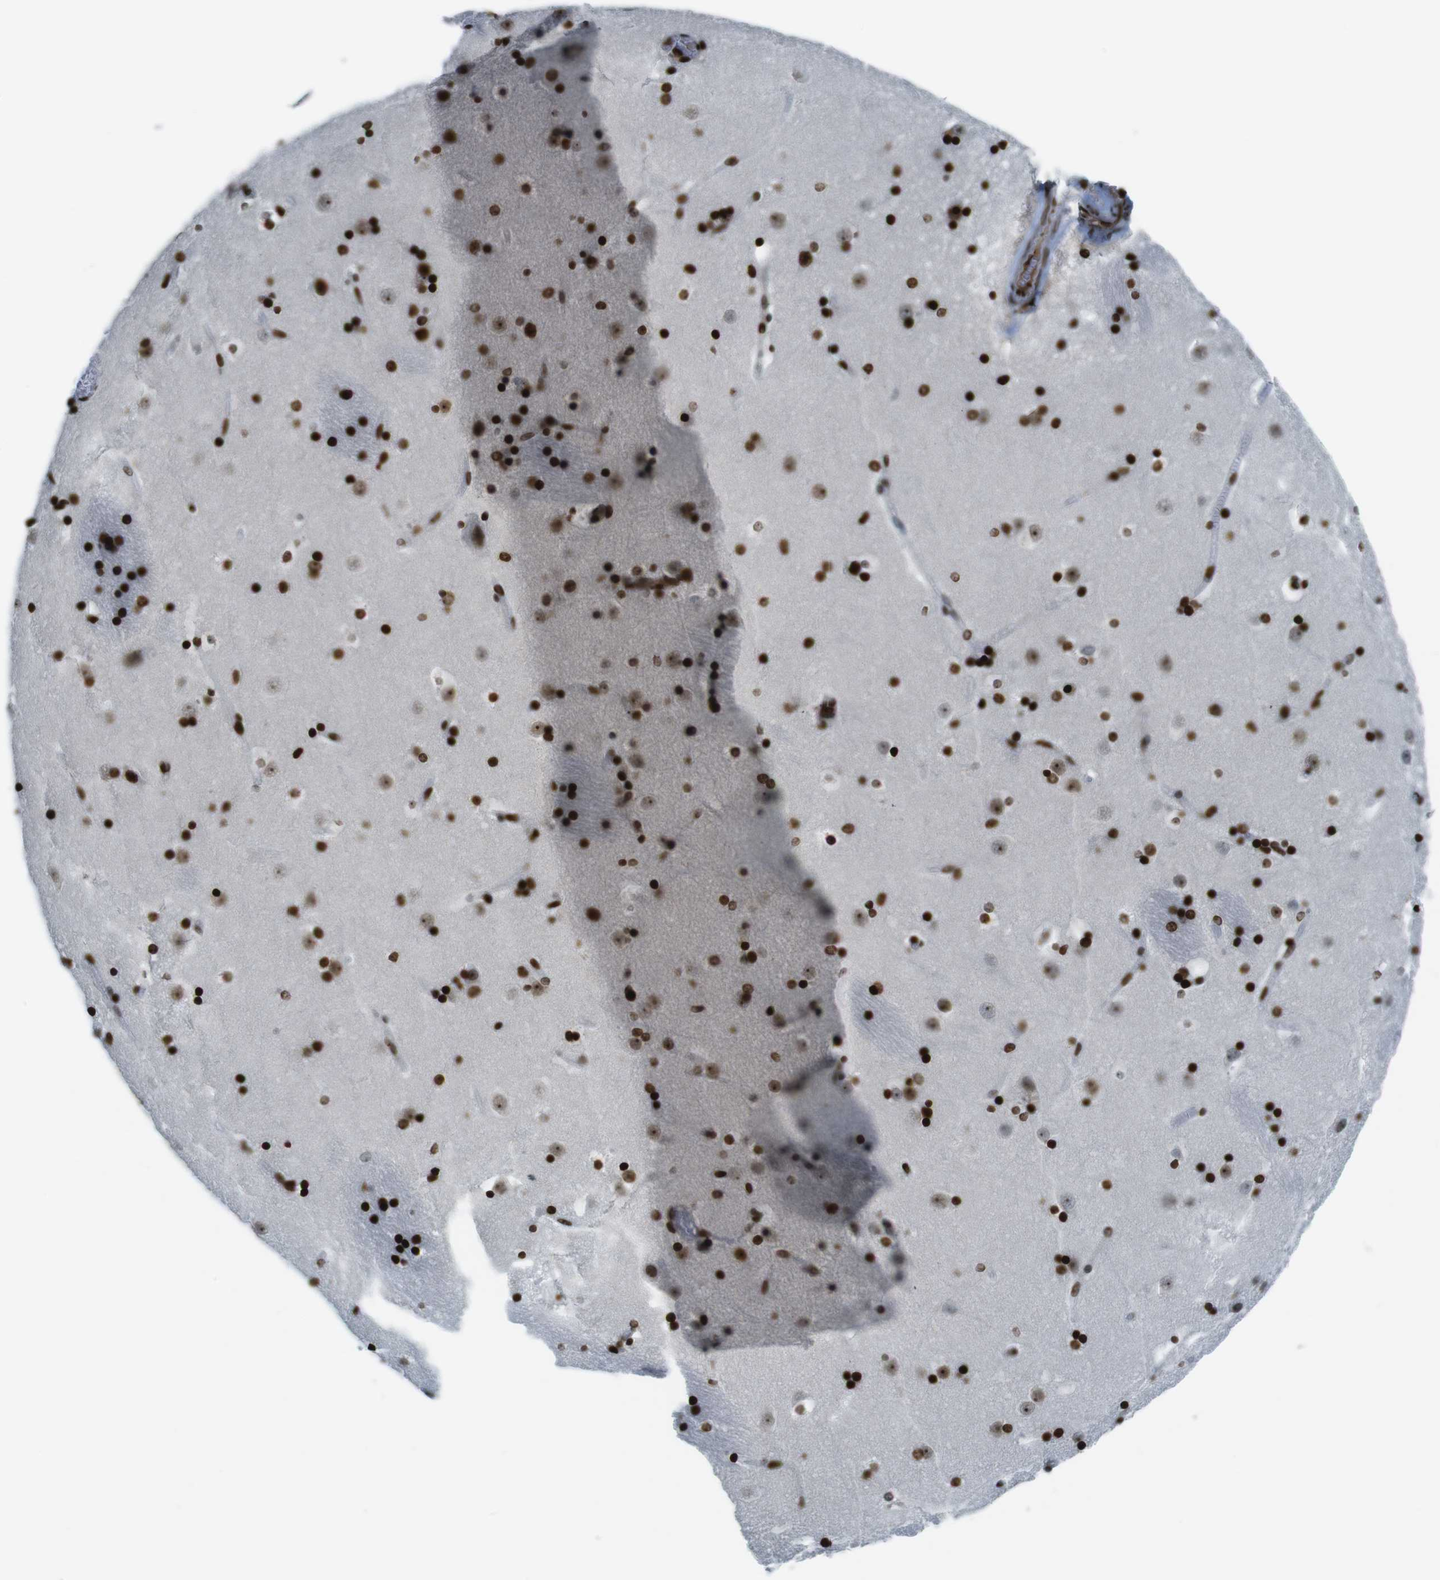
{"staining": {"intensity": "strong", "quantity": ">75%", "location": "nuclear"}, "tissue": "caudate", "cell_type": "Glial cells", "image_type": "normal", "snomed": [{"axis": "morphology", "description": "Normal tissue, NOS"}, {"axis": "topography", "description": "Lateral ventricle wall"}], "caption": "Protein staining of benign caudate demonstrates strong nuclear staining in about >75% of glial cells.", "gene": "H2AC8", "patient": {"sex": "male", "age": 45}}